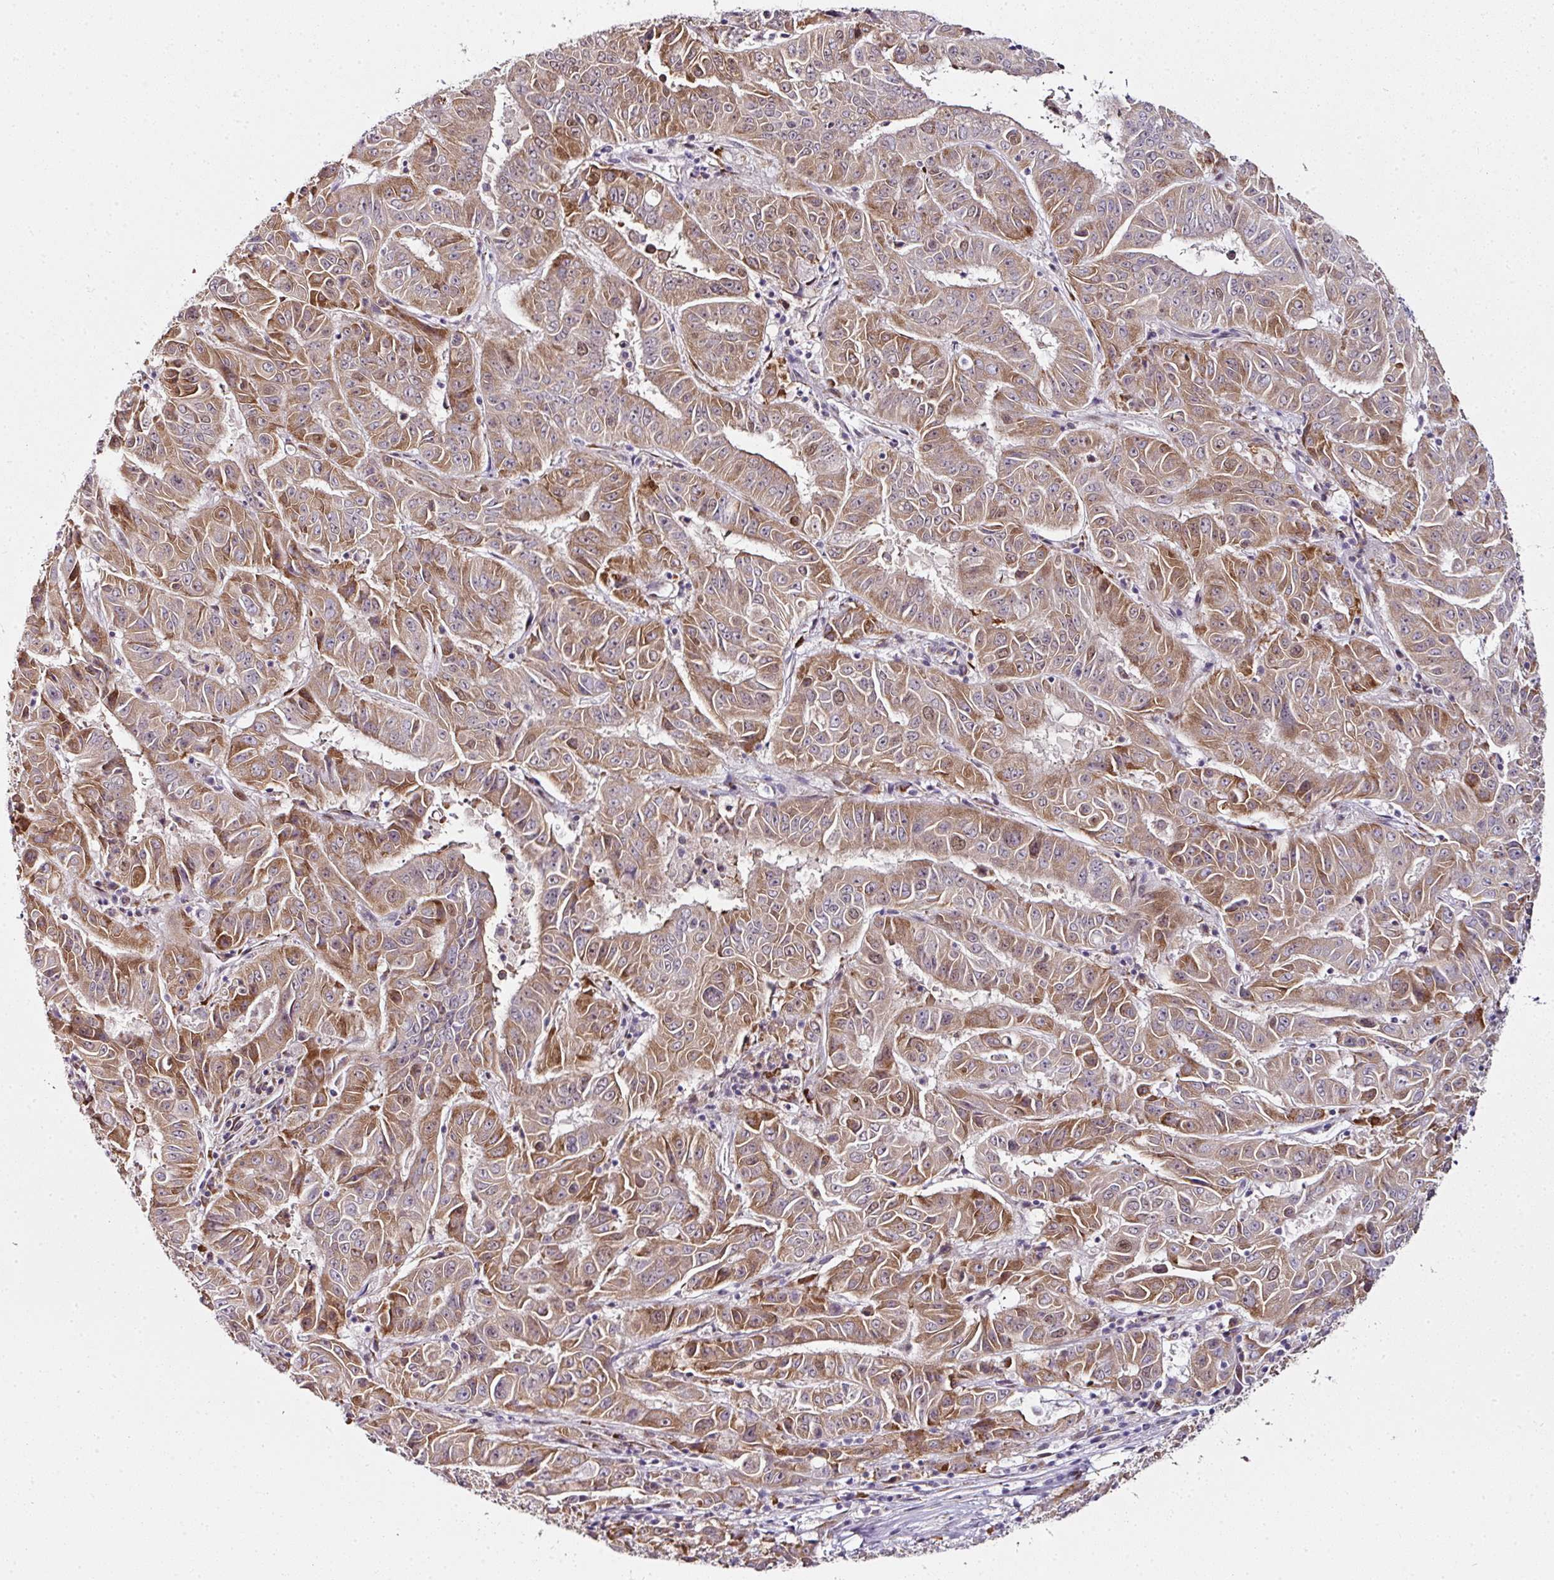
{"staining": {"intensity": "moderate", "quantity": ">75%", "location": "cytoplasmic/membranous"}, "tissue": "pancreatic cancer", "cell_type": "Tumor cells", "image_type": "cancer", "snomed": [{"axis": "morphology", "description": "Adenocarcinoma, NOS"}, {"axis": "topography", "description": "Pancreas"}], "caption": "Immunohistochemical staining of human adenocarcinoma (pancreatic) reveals medium levels of moderate cytoplasmic/membranous expression in approximately >75% of tumor cells.", "gene": "APOLD1", "patient": {"sex": "male", "age": 63}}